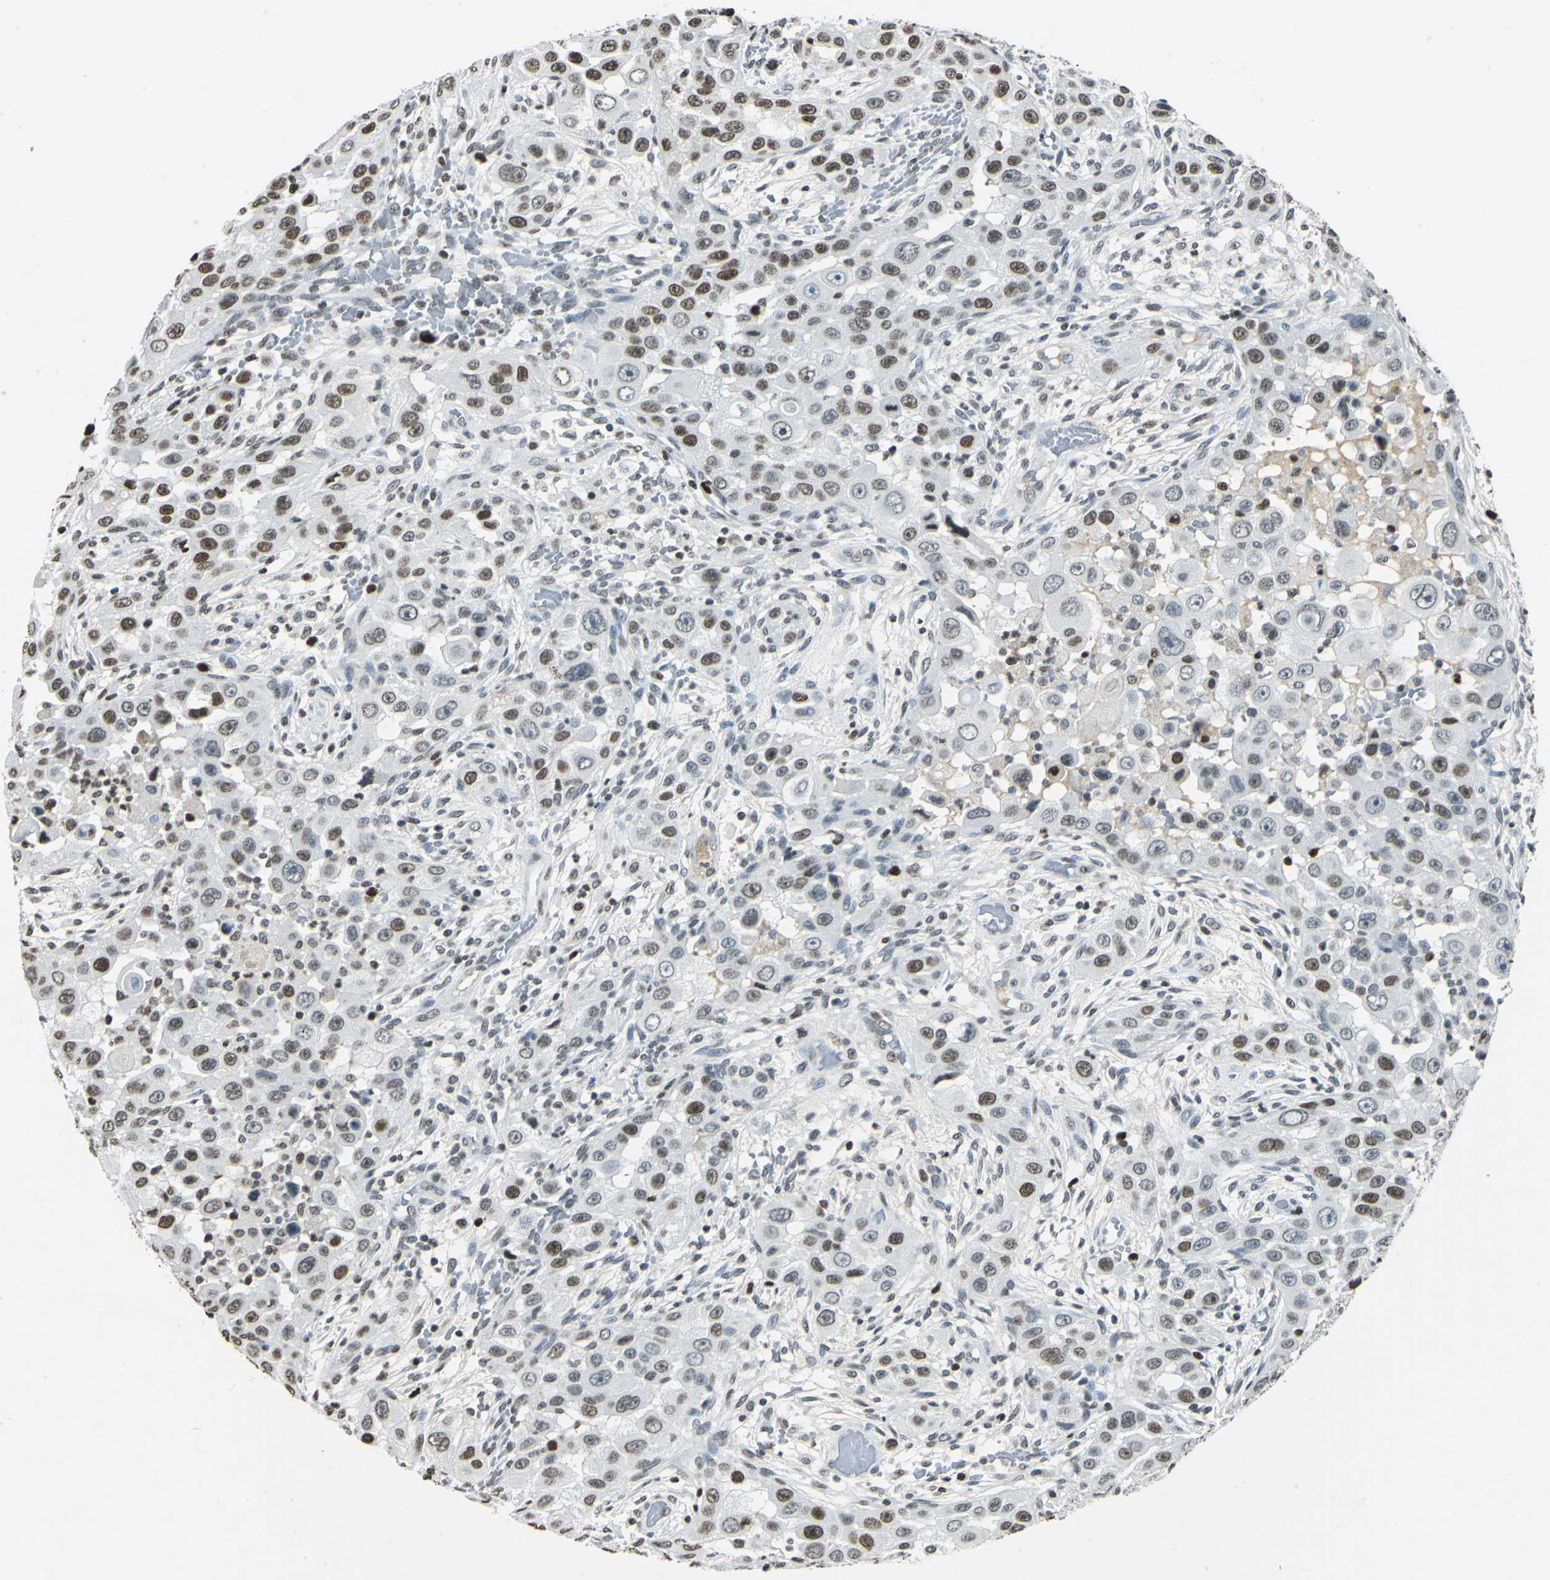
{"staining": {"intensity": "strong", "quantity": "<25%", "location": "nuclear"}, "tissue": "head and neck cancer", "cell_type": "Tumor cells", "image_type": "cancer", "snomed": [{"axis": "morphology", "description": "Carcinoma, NOS"}, {"axis": "topography", "description": "Head-Neck"}], "caption": "Head and neck cancer was stained to show a protein in brown. There is medium levels of strong nuclear expression in approximately <25% of tumor cells.", "gene": "MCM4", "patient": {"sex": "male", "age": 87}}